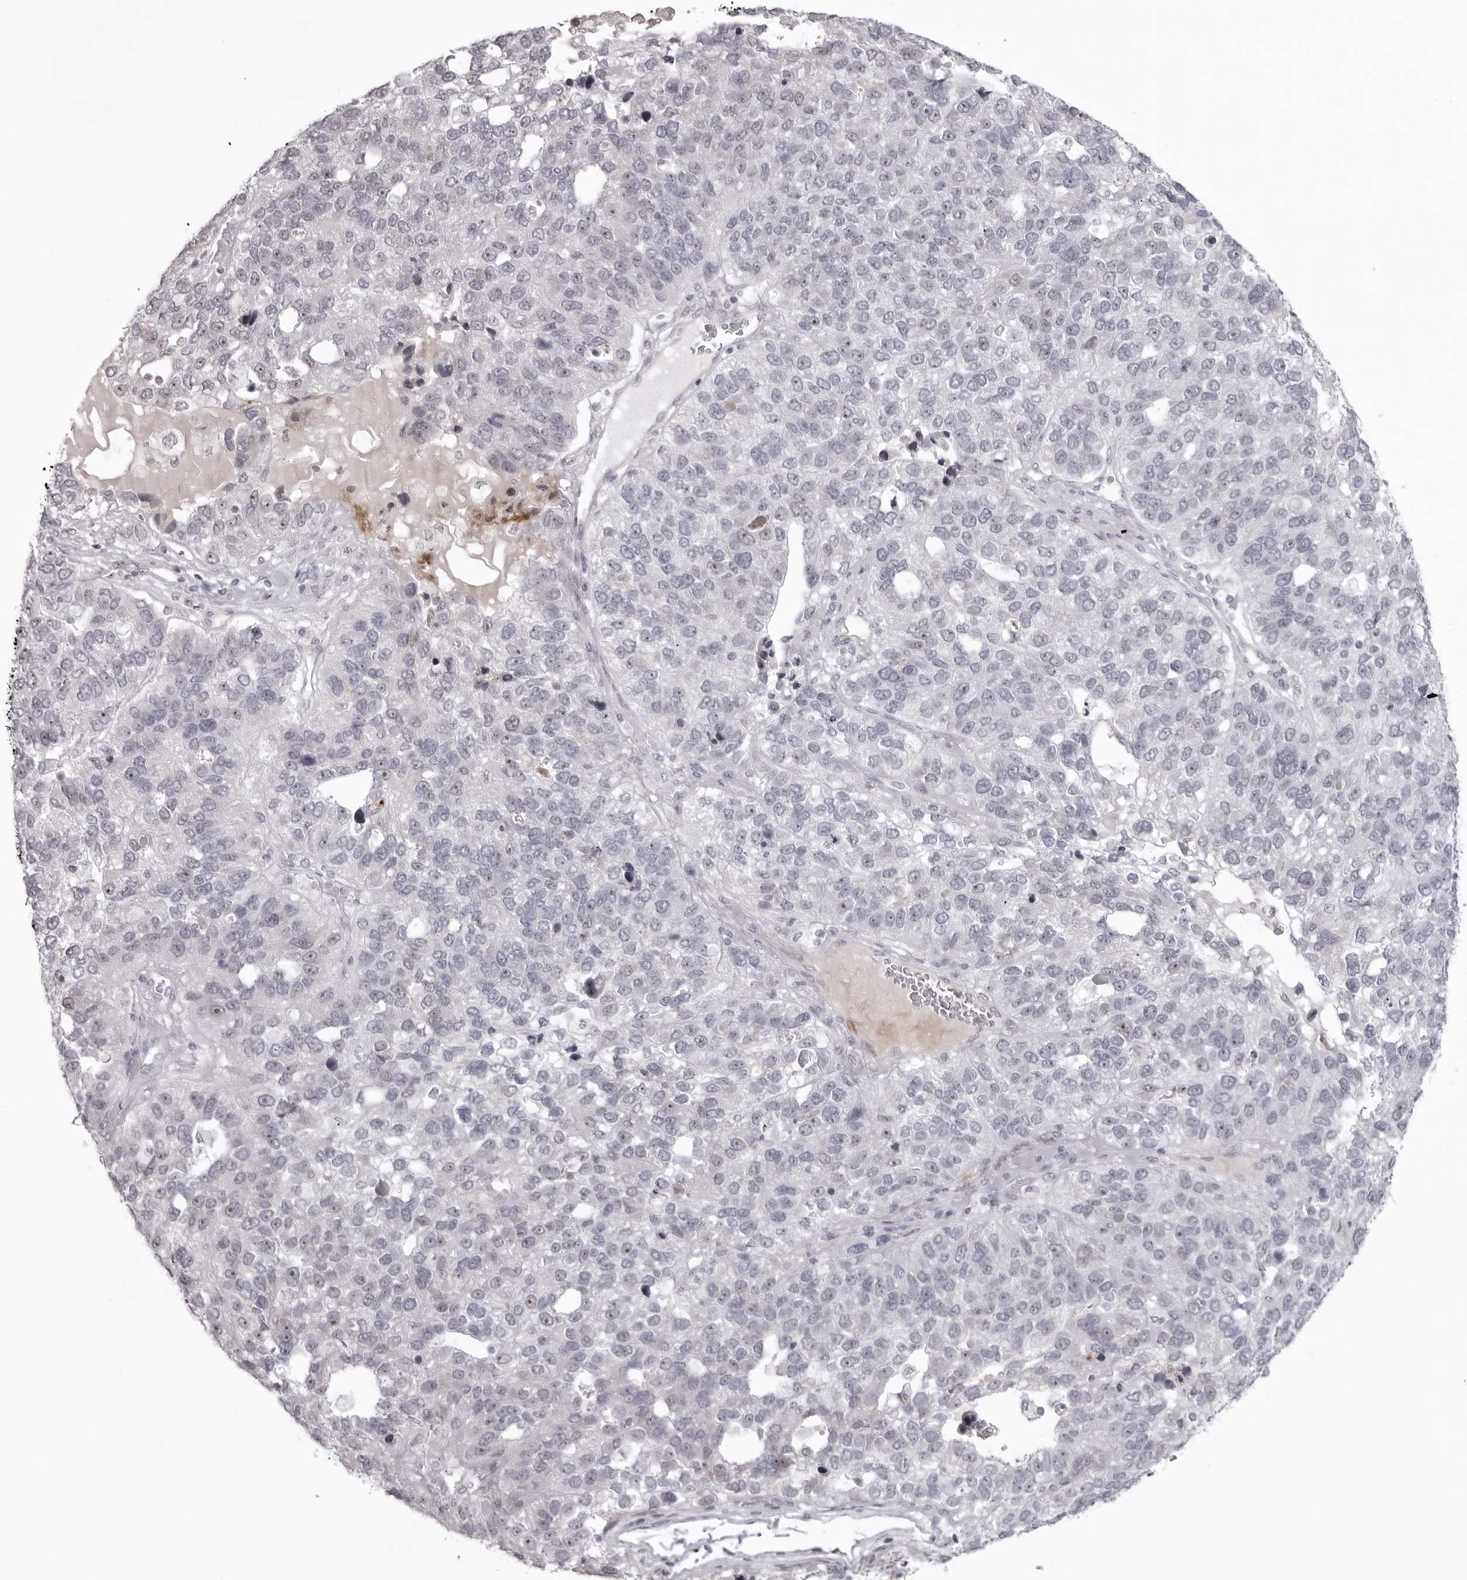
{"staining": {"intensity": "moderate", "quantity": "<25%", "location": "nuclear"}, "tissue": "pancreatic cancer", "cell_type": "Tumor cells", "image_type": "cancer", "snomed": [{"axis": "morphology", "description": "Adenocarcinoma, NOS"}, {"axis": "topography", "description": "Pancreas"}], "caption": "Immunohistochemistry photomicrograph of human pancreatic cancer (adenocarcinoma) stained for a protein (brown), which reveals low levels of moderate nuclear staining in about <25% of tumor cells.", "gene": "HELZ", "patient": {"sex": "female", "age": 61}}